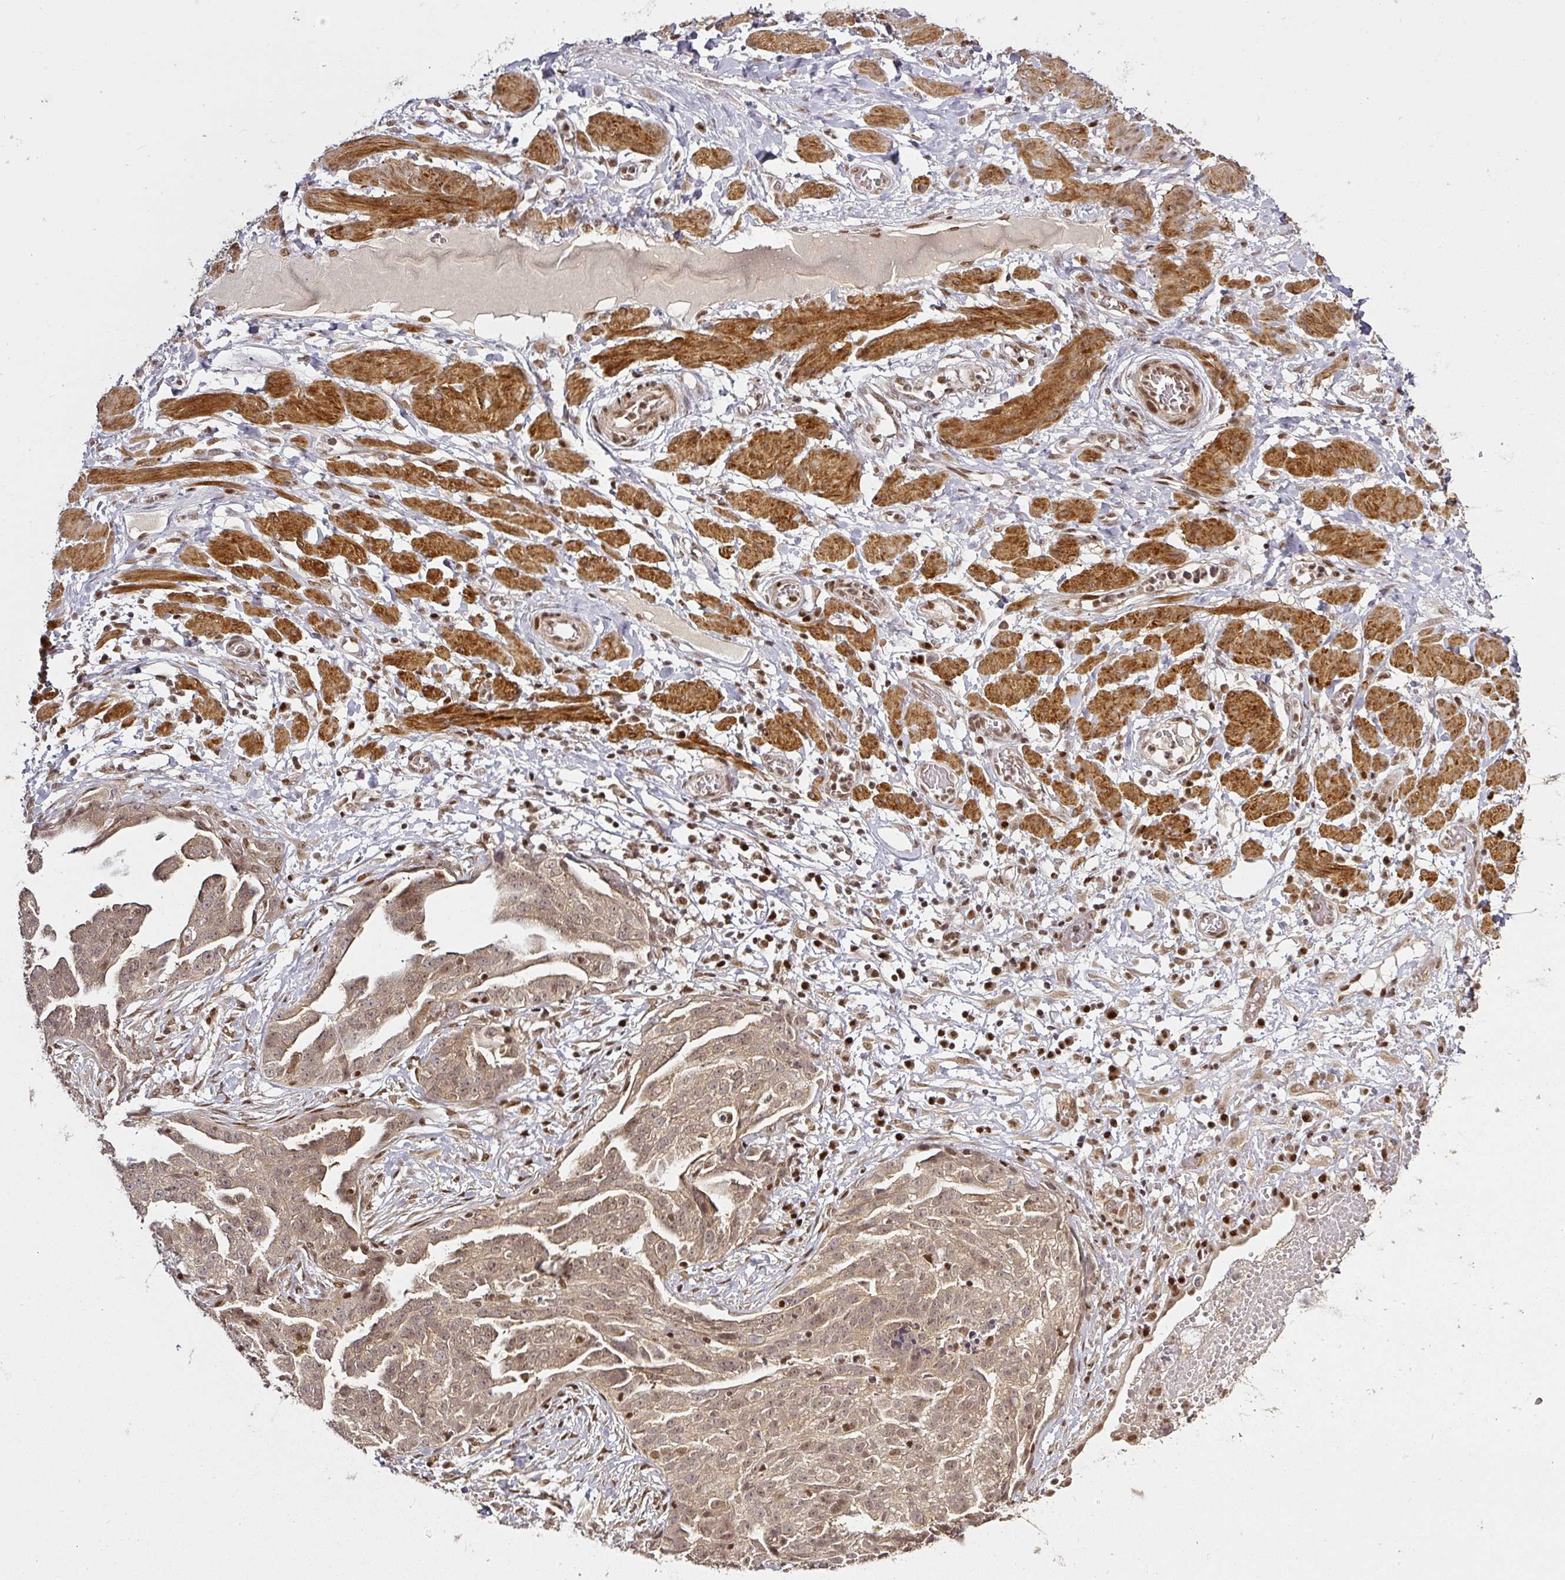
{"staining": {"intensity": "weak", "quantity": ">75%", "location": "cytoplasmic/membranous,nuclear"}, "tissue": "ovarian cancer", "cell_type": "Tumor cells", "image_type": "cancer", "snomed": [{"axis": "morphology", "description": "Cystadenocarcinoma, serous, NOS"}, {"axis": "topography", "description": "Ovary"}], "caption": "Immunohistochemical staining of human ovarian cancer reveals low levels of weak cytoplasmic/membranous and nuclear protein staining in approximately >75% of tumor cells.", "gene": "GPRIN2", "patient": {"sex": "female", "age": 58}}